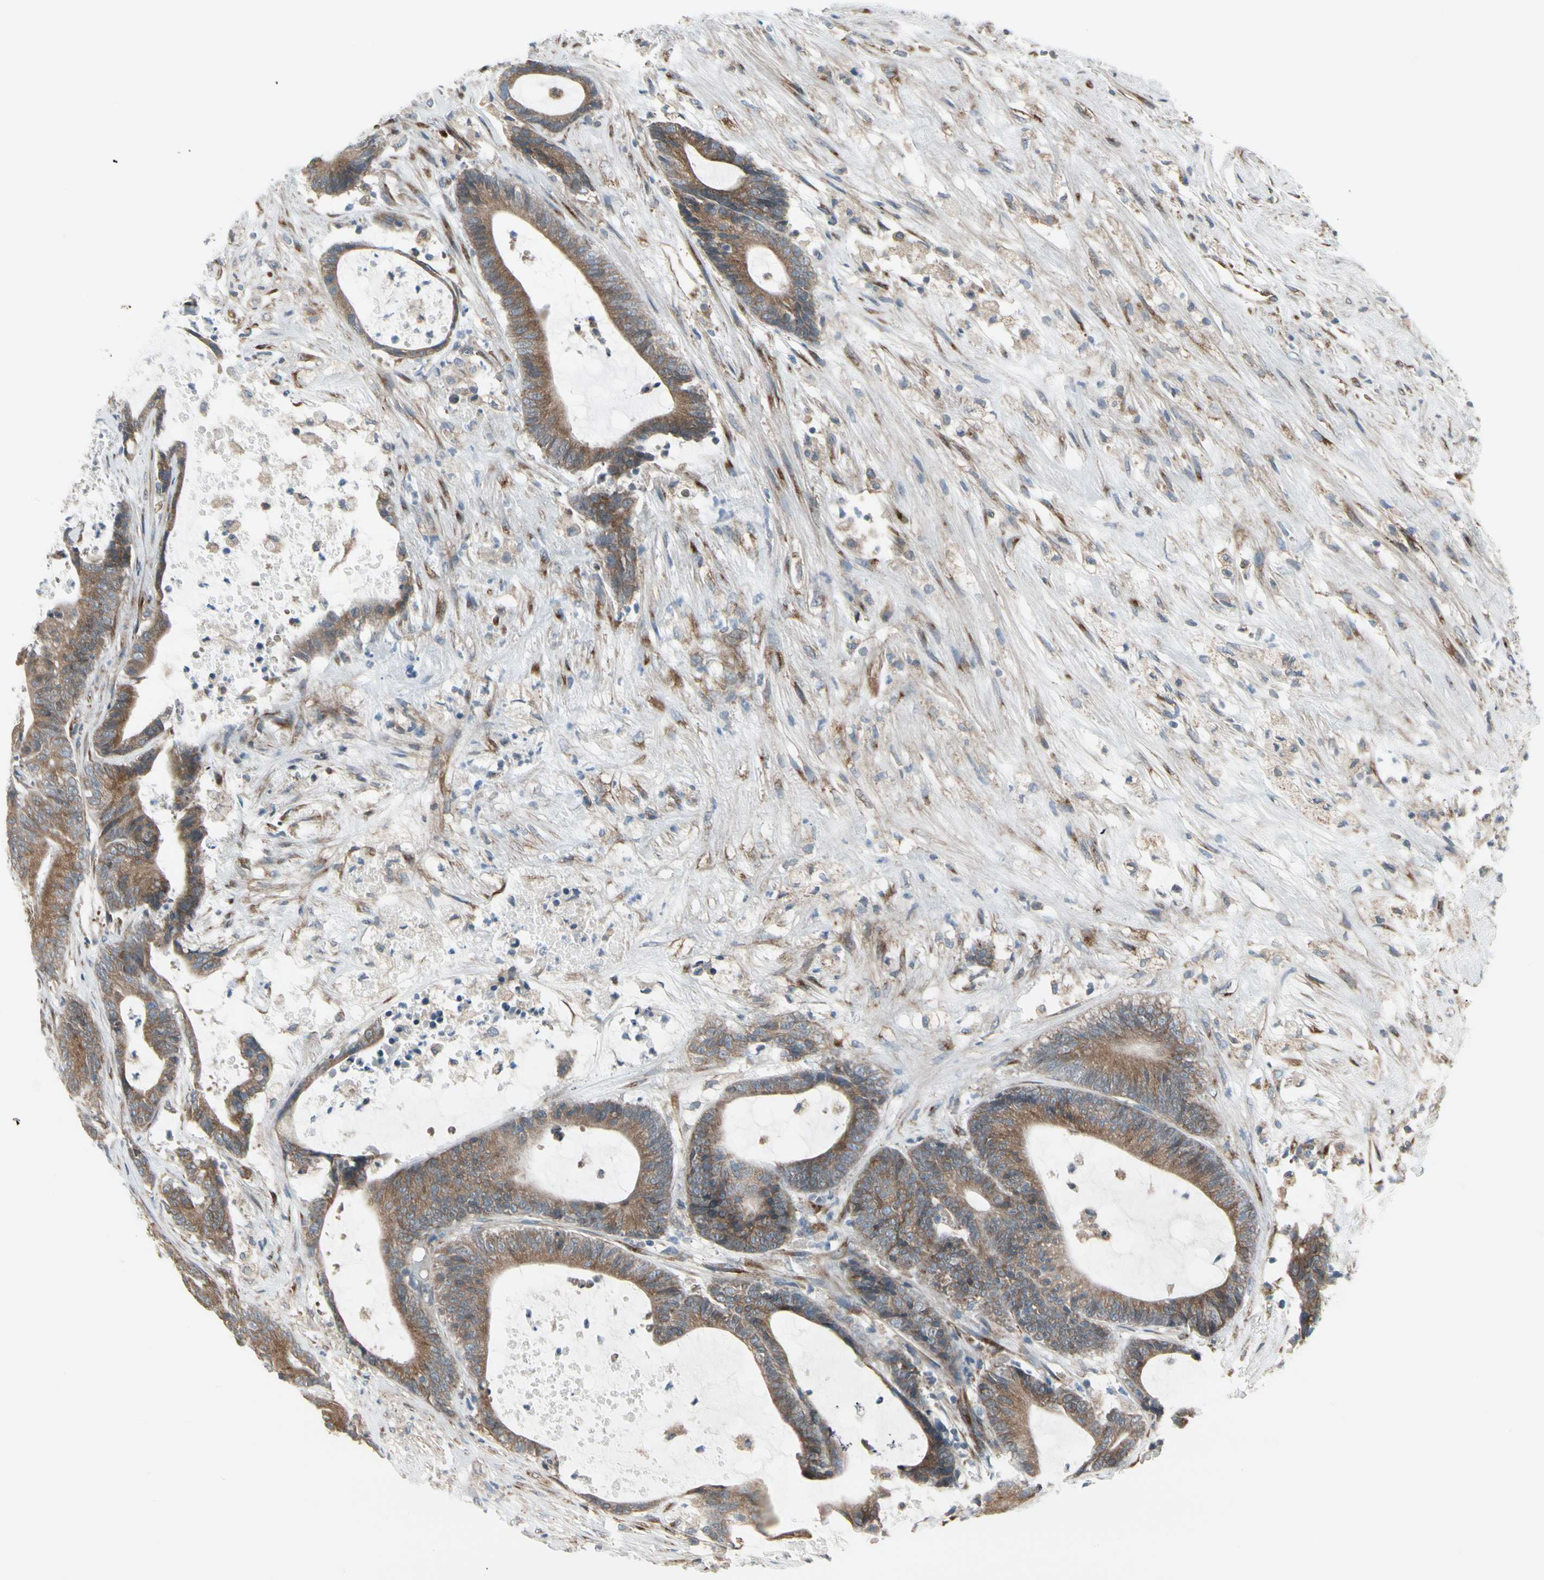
{"staining": {"intensity": "moderate", "quantity": ">75%", "location": "cytoplasmic/membranous"}, "tissue": "colorectal cancer", "cell_type": "Tumor cells", "image_type": "cancer", "snomed": [{"axis": "morphology", "description": "Adenocarcinoma, NOS"}, {"axis": "topography", "description": "Colon"}], "caption": "DAB immunohistochemical staining of human colorectal cancer (adenocarcinoma) shows moderate cytoplasmic/membranous protein expression in about >75% of tumor cells. (Stains: DAB (3,3'-diaminobenzidine) in brown, nuclei in blue, Microscopy: brightfield microscopy at high magnification).", "gene": "FNDC3A", "patient": {"sex": "female", "age": 84}}